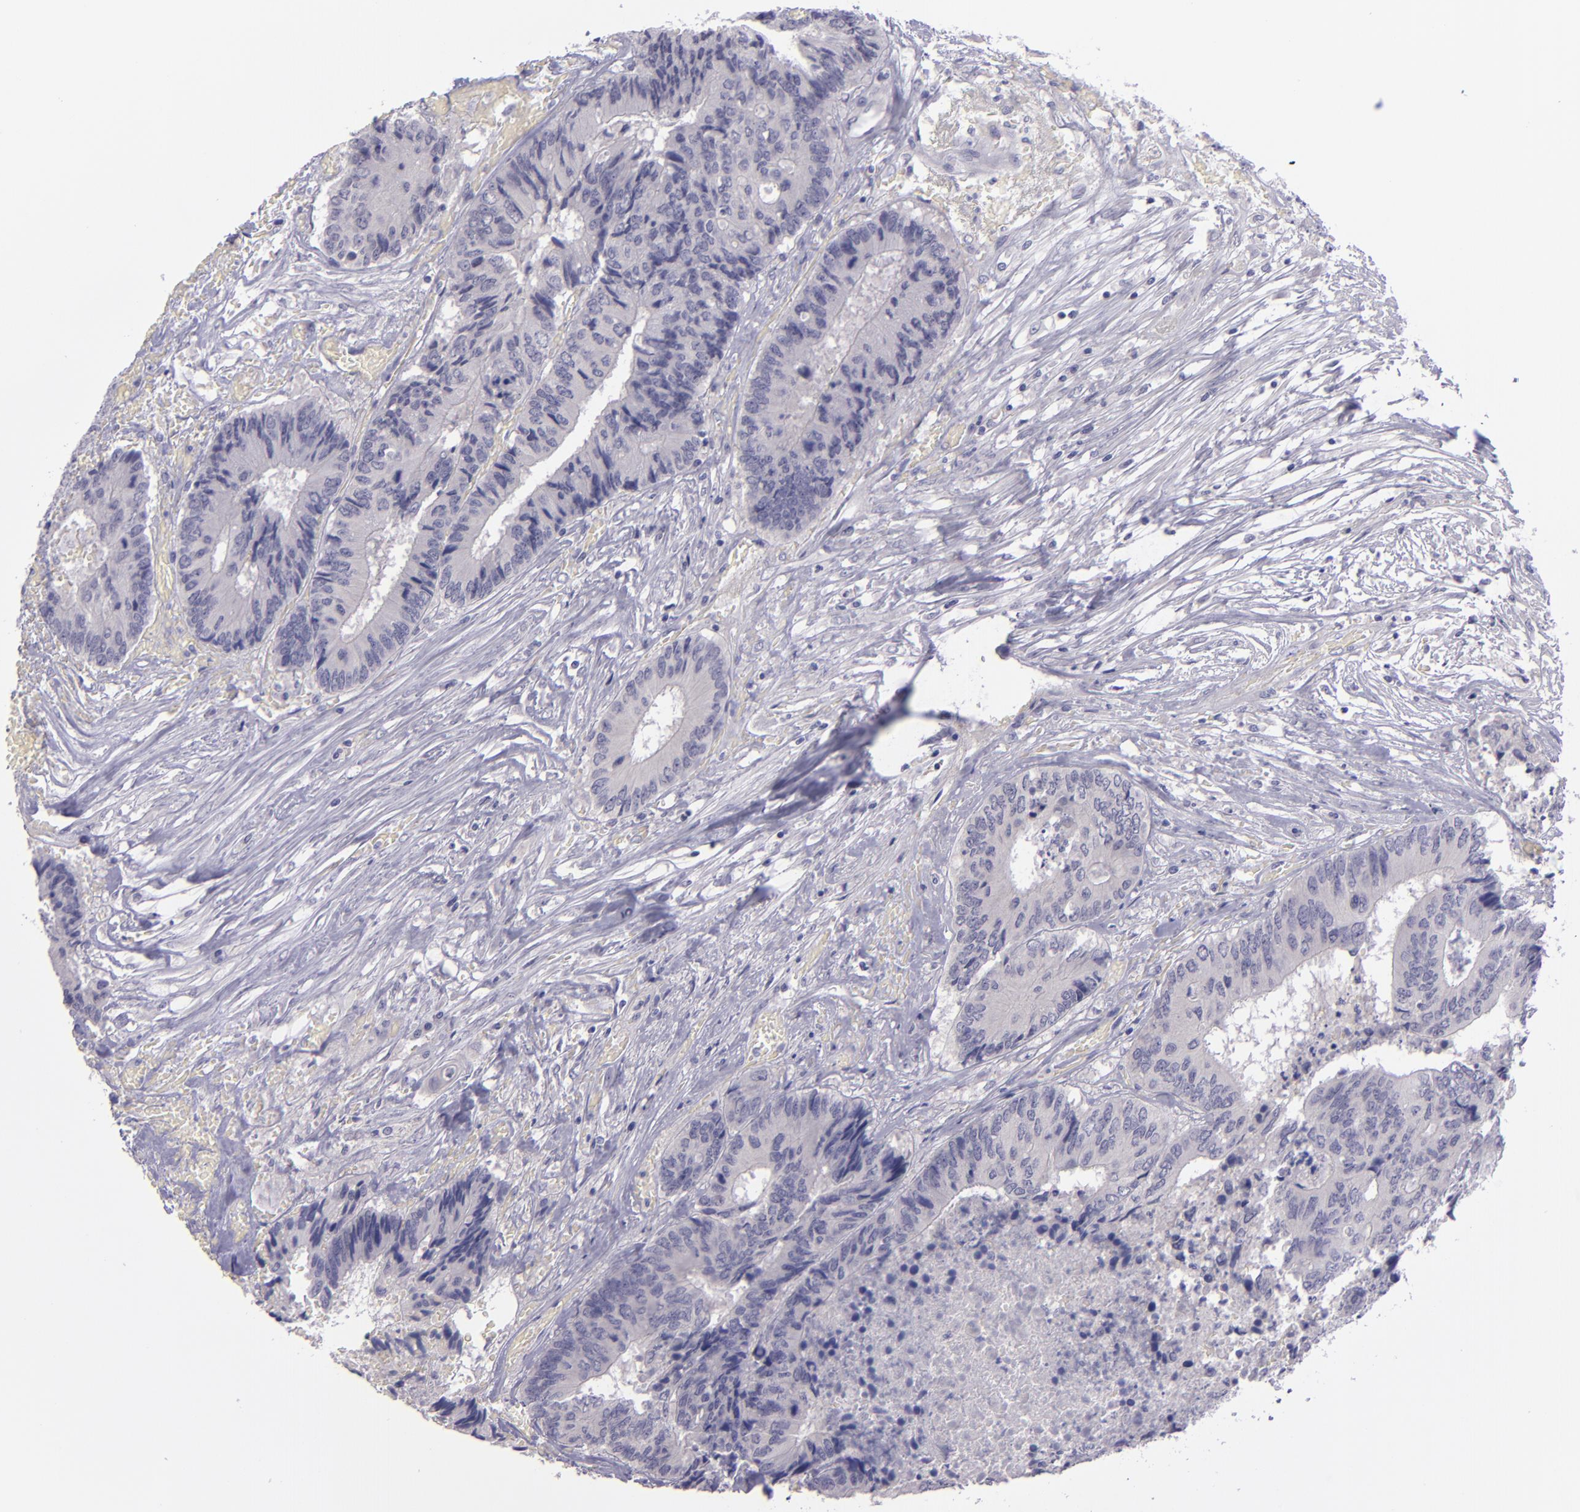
{"staining": {"intensity": "negative", "quantity": "none", "location": "none"}, "tissue": "colorectal cancer", "cell_type": "Tumor cells", "image_type": "cancer", "snomed": [{"axis": "morphology", "description": "Adenocarcinoma, NOS"}, {"axis": "topography", "description": "Rectum"}], "caption": "DAB immunohistochemical staining of human adenocarcinoma (colorectal) reveals no significant positivity in tumor cells. The staining is performed using DAB (3,3'-diaminobenzidine) brown chromogen with nuclei counter-stained in using hematoxylin.", "gene": "TNNT3", "patient": {"sex": "male", "age": 55}}